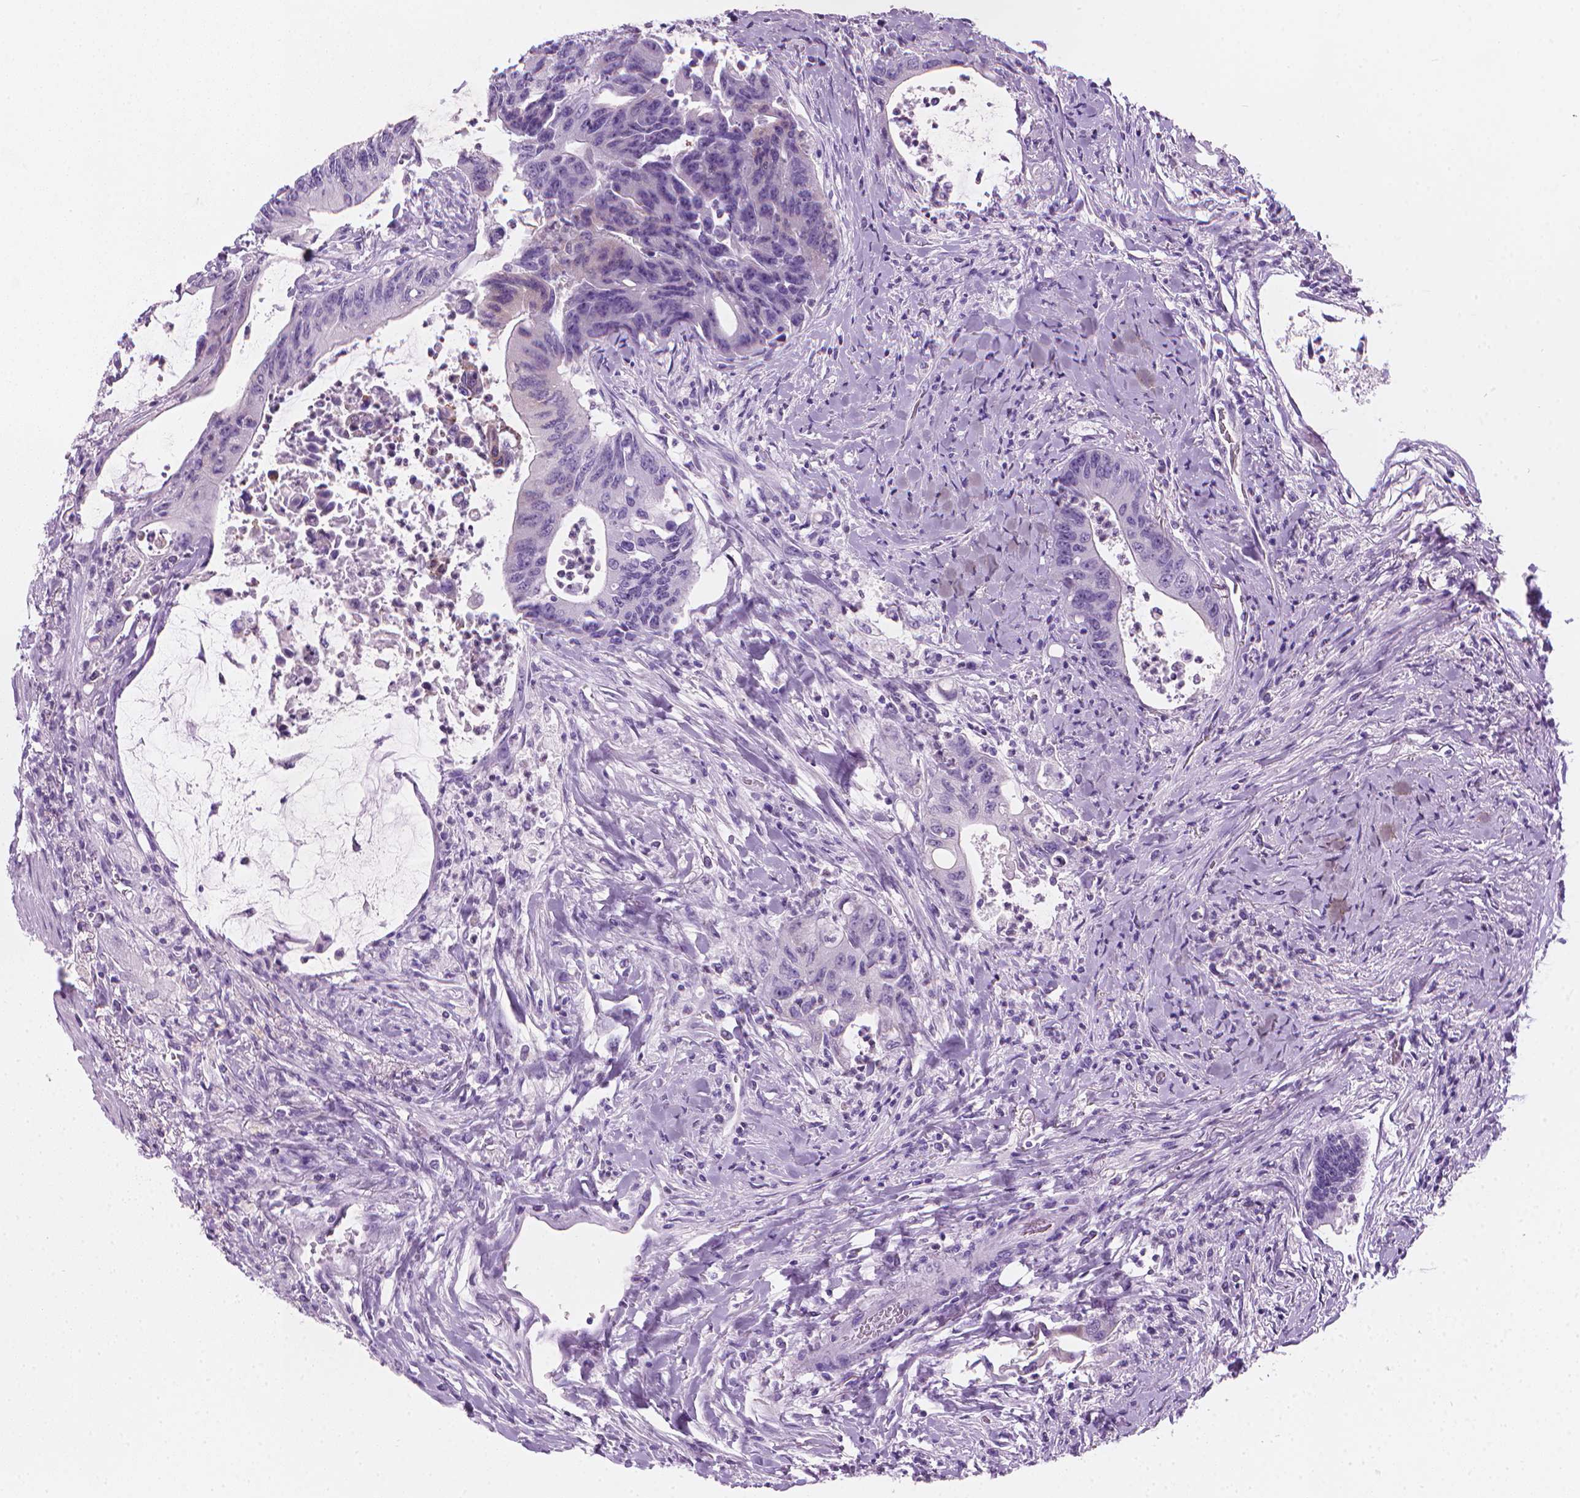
{"staining": {"intensity": "negative", "quantity": "none", "location": "none"}, "tissue": "colorectal cancer", "cell_type": "Tumor cells", "image_type": "cancer", "snomed": [{"axis": "morphology", "description": "Adenocarcinoma, NOS"}, {"axis": "topography", "description": "Rectum"}], "caption": "Protein analysis of colorectal adenocarcinoma exhibits no significant positivity in tumor cells. Brightfield microscopy of IHC stained with DAB (3,3'-diaminobenzidine) (brown) and hematoxylin (blue), captured at high magnification.", "gene": "TTC29", "patient": {"sex": "male", "age": 59}}